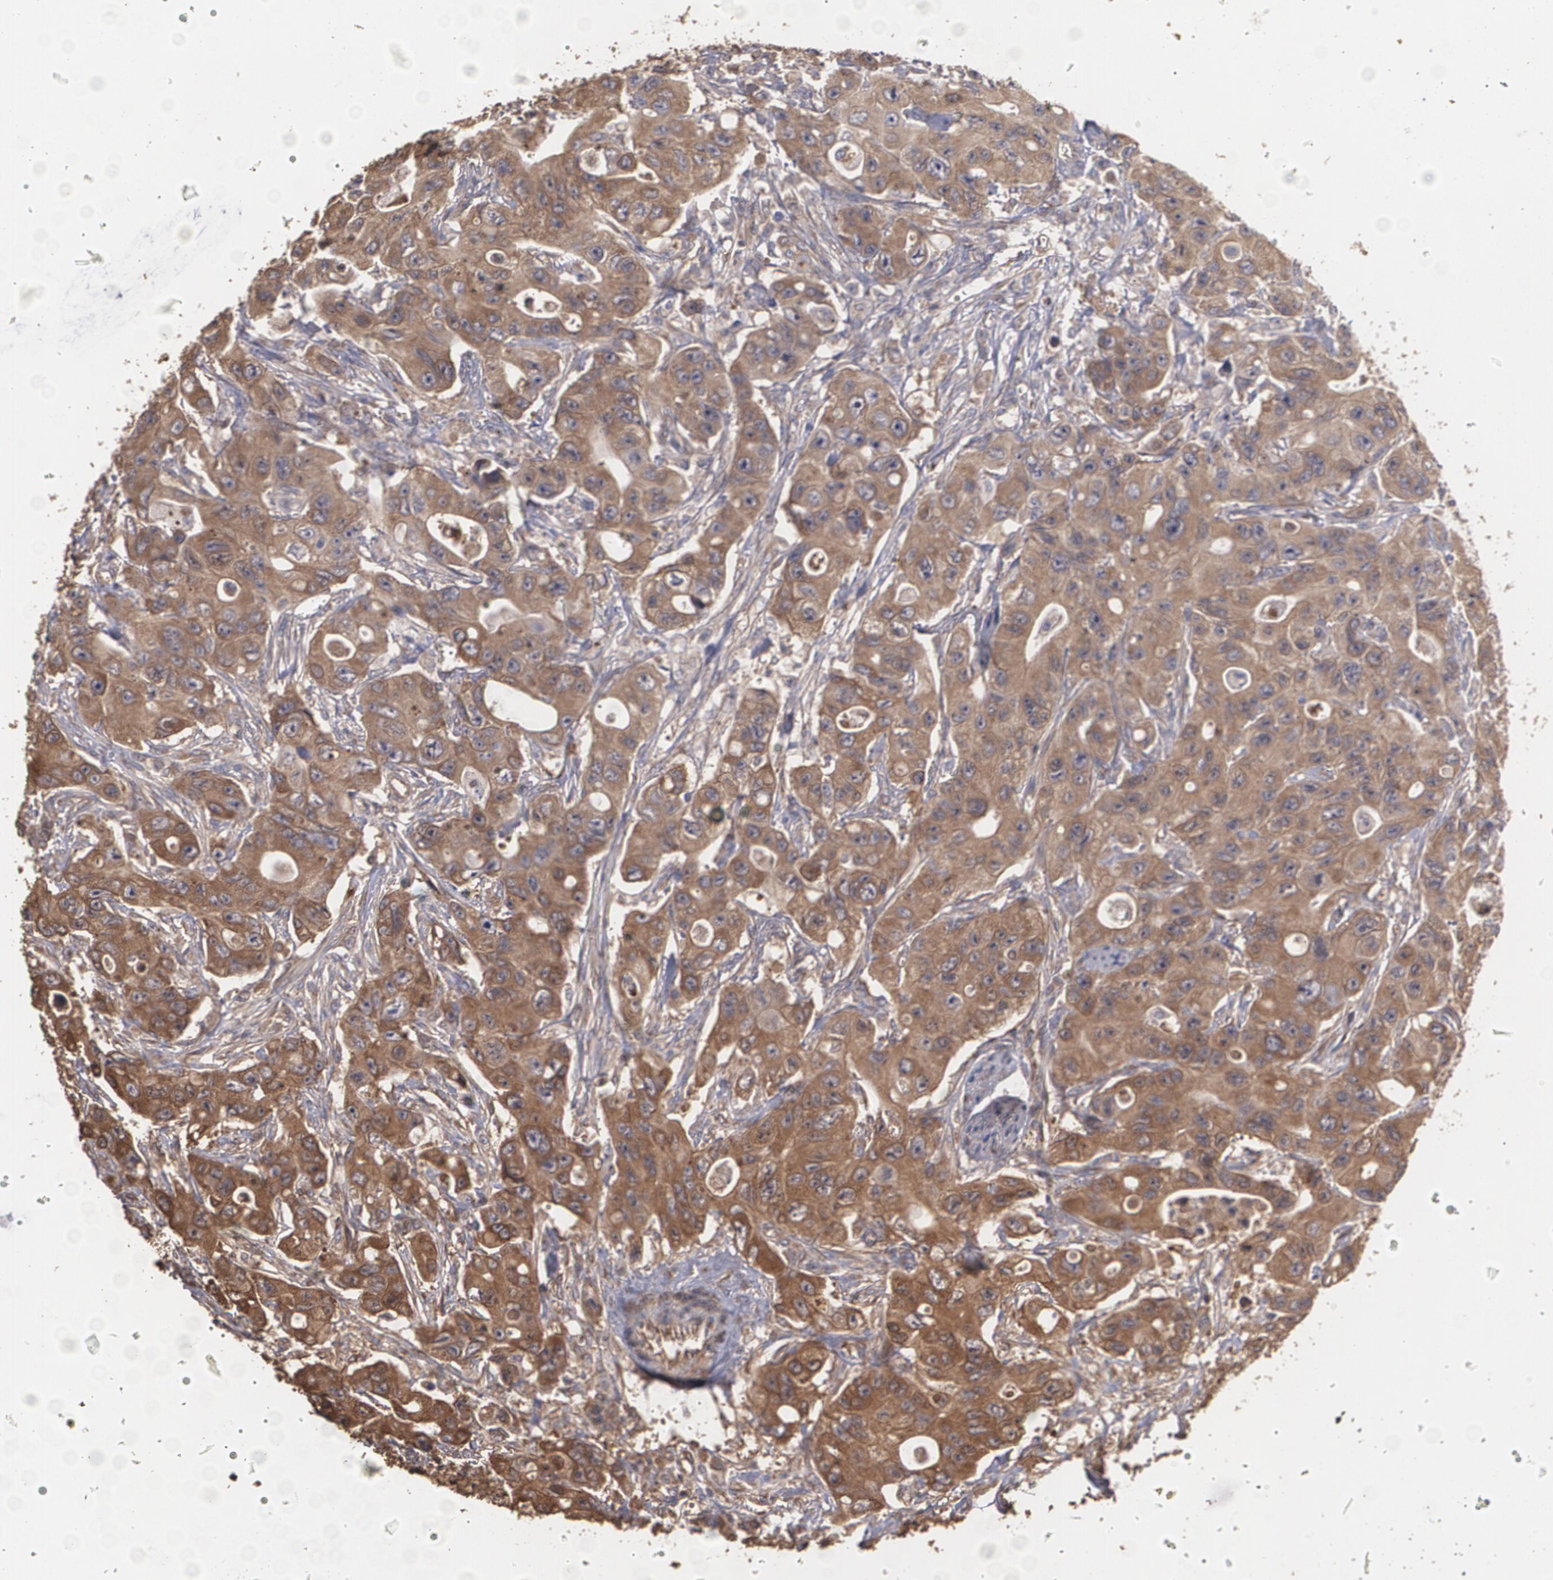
{"staining": {"intensity": "moderate", "quantity": ">75%", "location": "cytoplasmic/membranous"}, "tissue": "colorectal cancer", "cell_type": "Tumor cells", "image_type": "cancer", "snomed": [{"axis": "morphology", "description": "Adenocarcinoma, NOS"}, {"axis": "topography", "description": "Colon"}], "caption": "Moderate cytoplasmic/membranous protein staining is seen in about >75% of tumor cells in colorectal cancer (adenocarcinoma).", "gene": "PON1", "patient": {"sex": "female", "age": 46}}